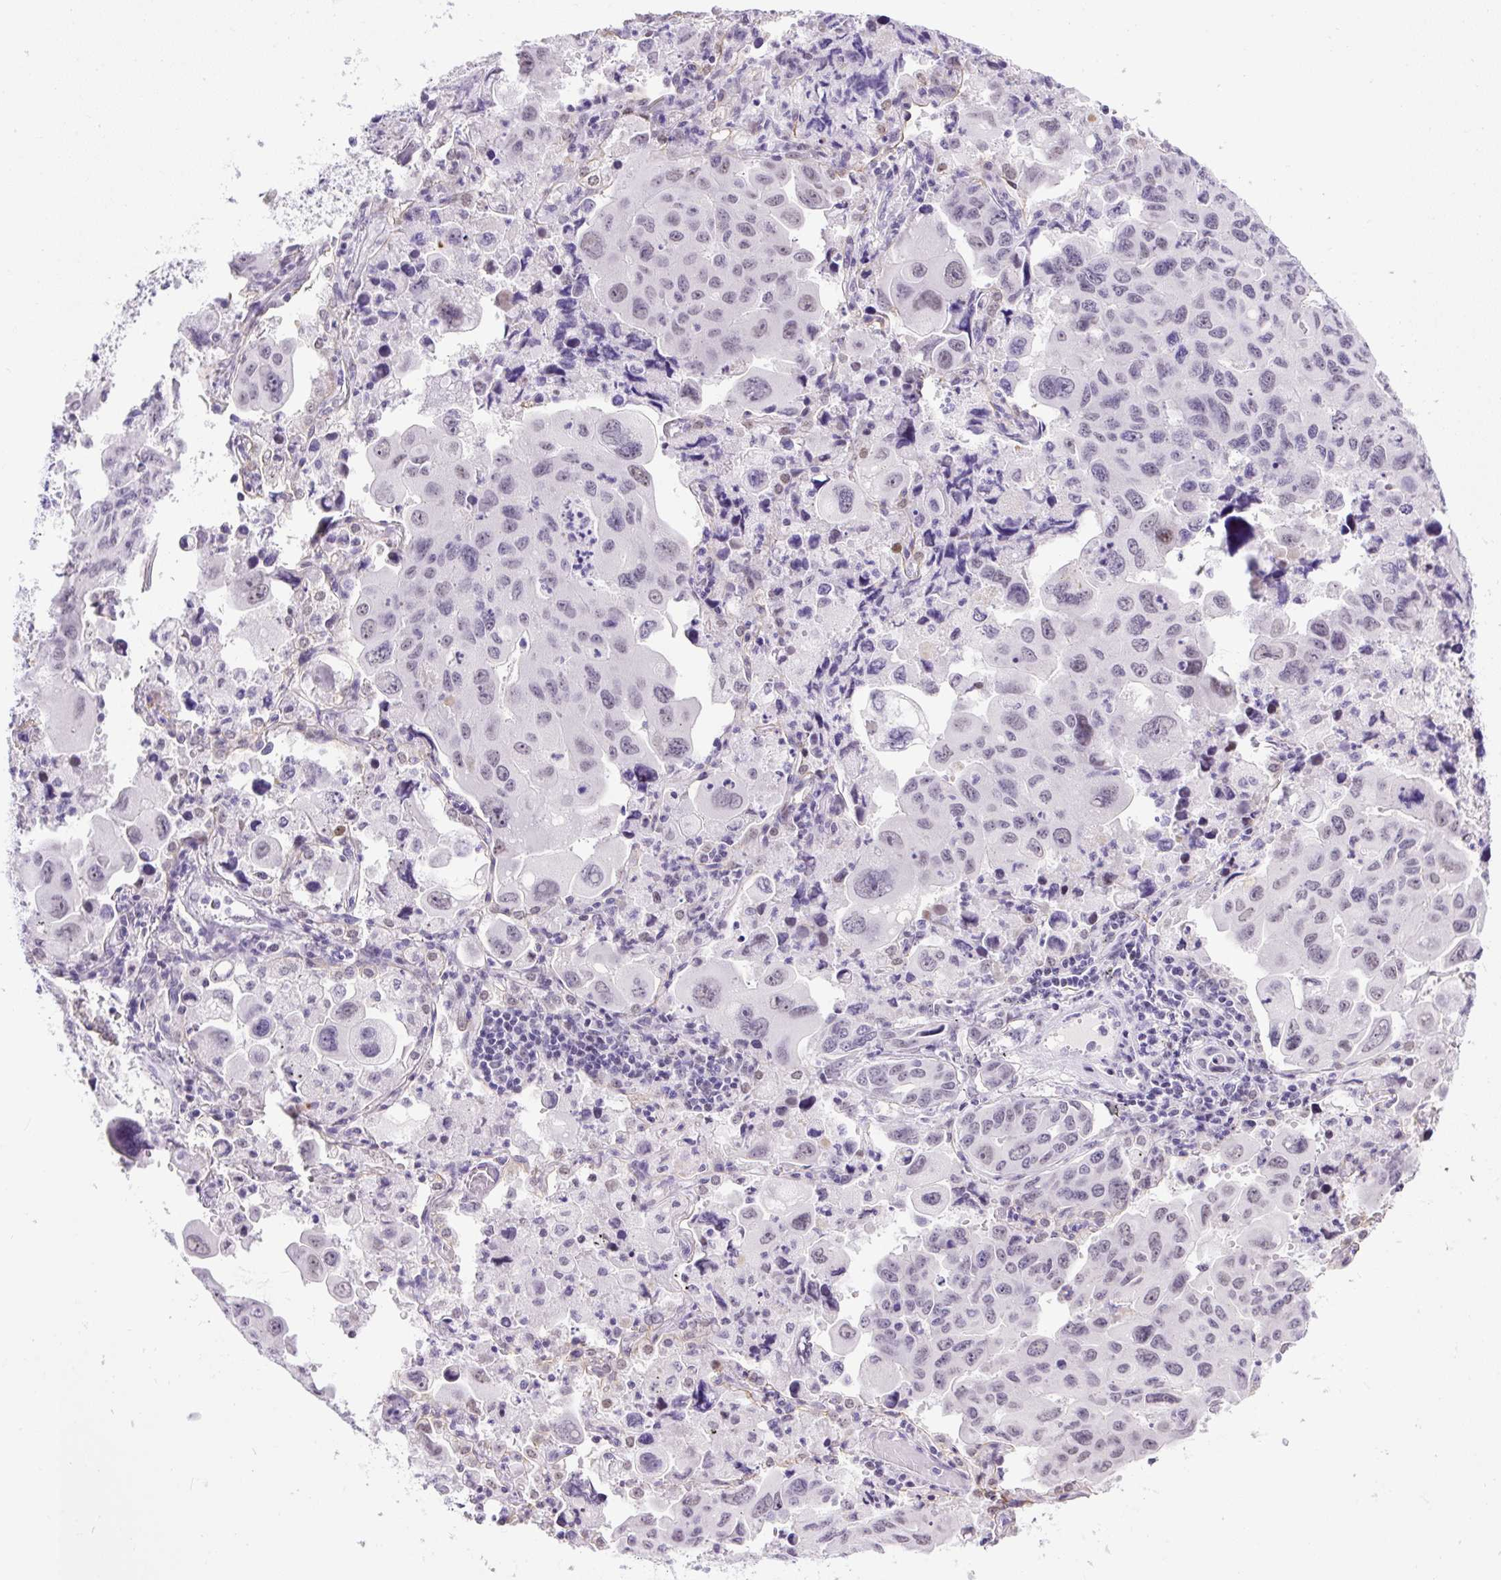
{"staining": {"intensity": "weak", "quantity": "<25%", "location": "nuclear"}, "tissue": "lung cancer", "cell_type": "Tumor cells", "image_type": "cancer", "snomed": [{"axis": "morphology", "description": "Adenocarcinoma, NOS"}, {"axis": "topography", "description": "Lung"}], "caption": "IHC histopathology image of human lung adenocarcinoma stained for a protein (brown), which shows no positivity in tumor cells. (Stains: DAB immunohistochemistry with hematoxylin counter stain, Microscopy: brightfield microscopy at high magnification).", "gene": "WNT10B", "patient": {"sex": "male", "age": 64}}